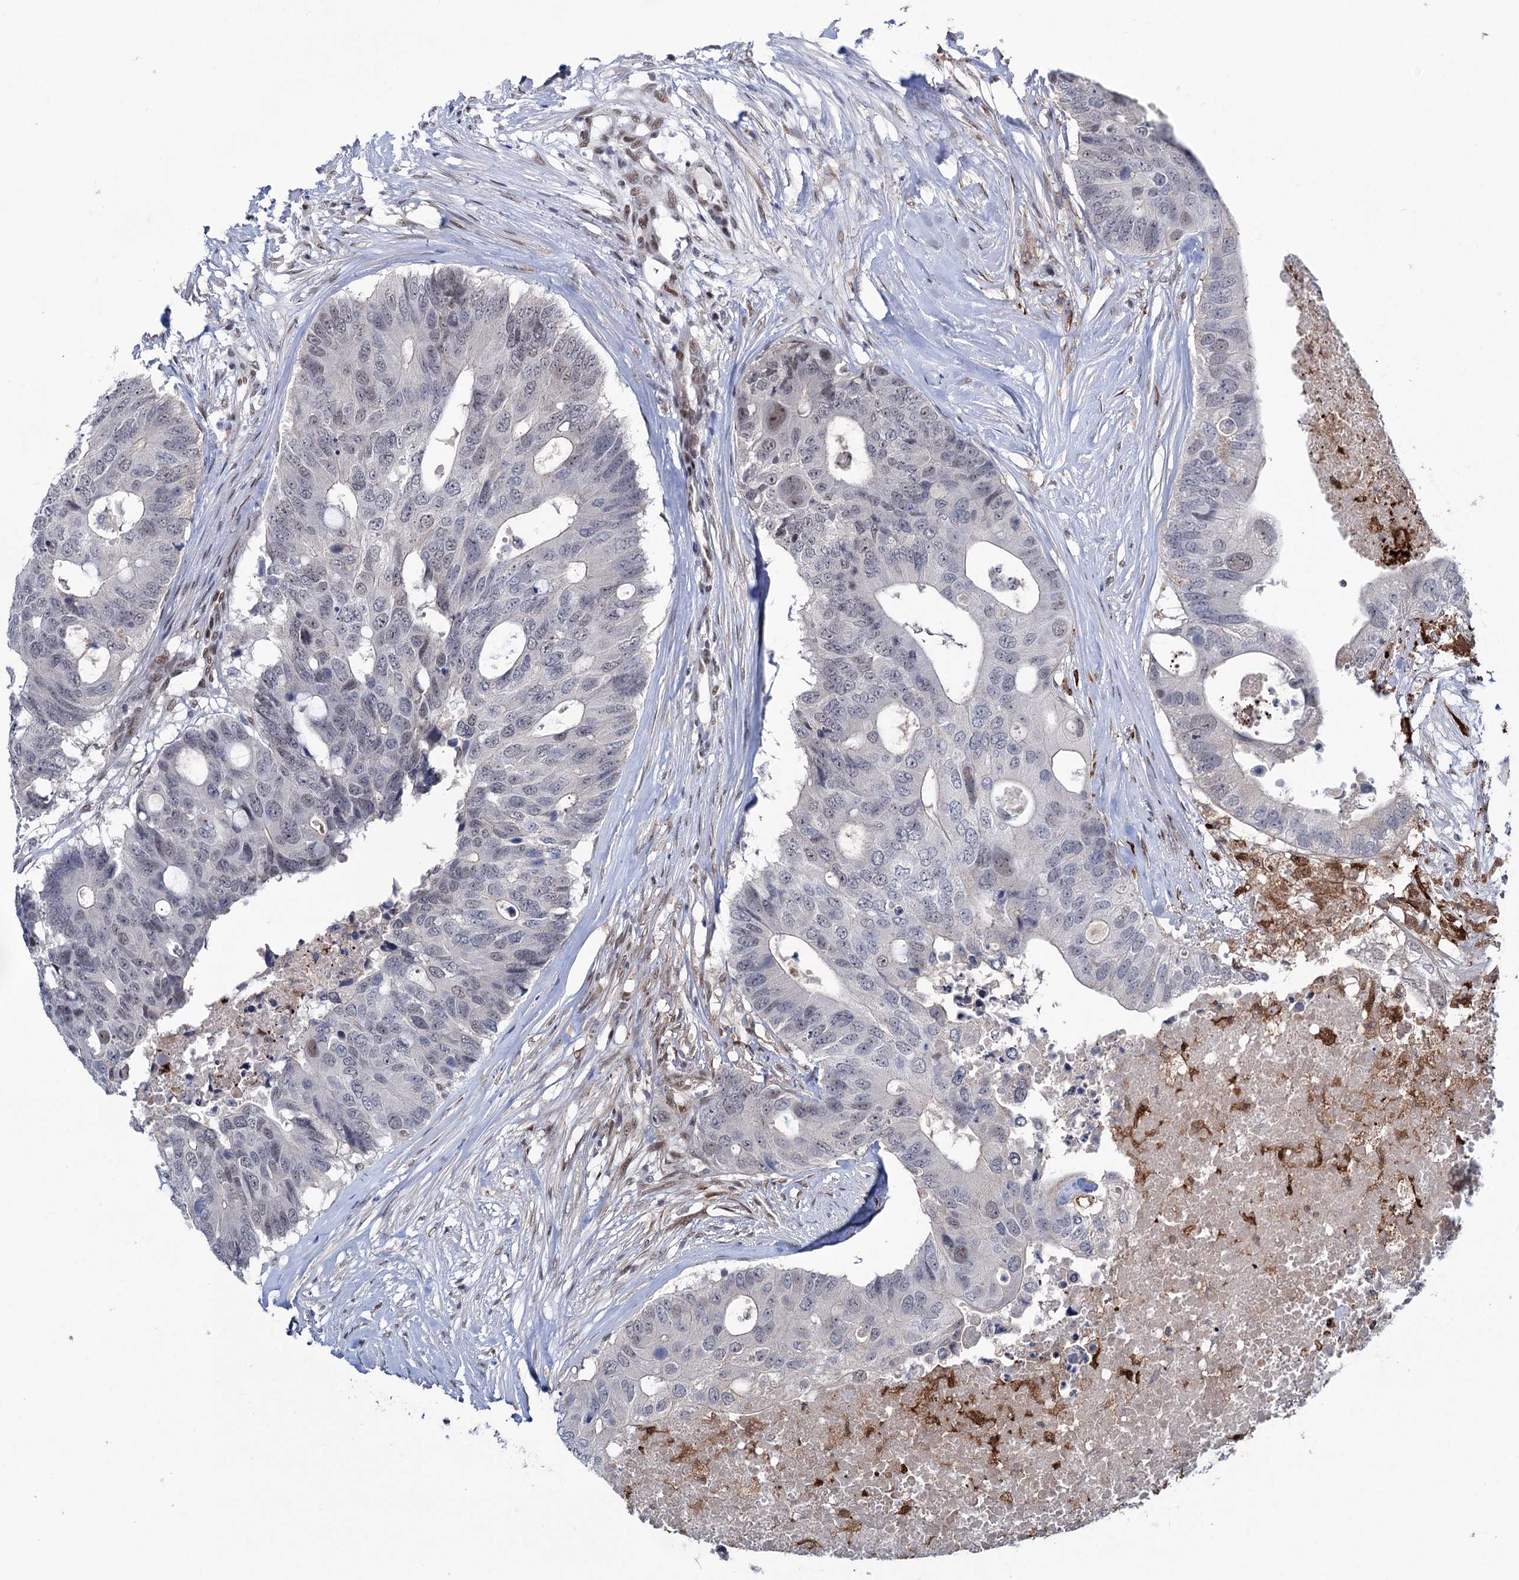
{"staining": {"intensity": "negative", "quantity": "none", "location": "none"}, "tissue": "colorectal cancer", "cell_type": "Tumor cells", "image_type": "cancer", "snomed": [{"axis": "morphology", "description": "Adenocarcinoma, NOS"}, {"axis": "topography", "description": "Colon"}], "caption": "Tumor cells show no significant staining in colorectal cancer.", "gene": "FAM53A", "patient": {"sex": "male", "age": 71}}